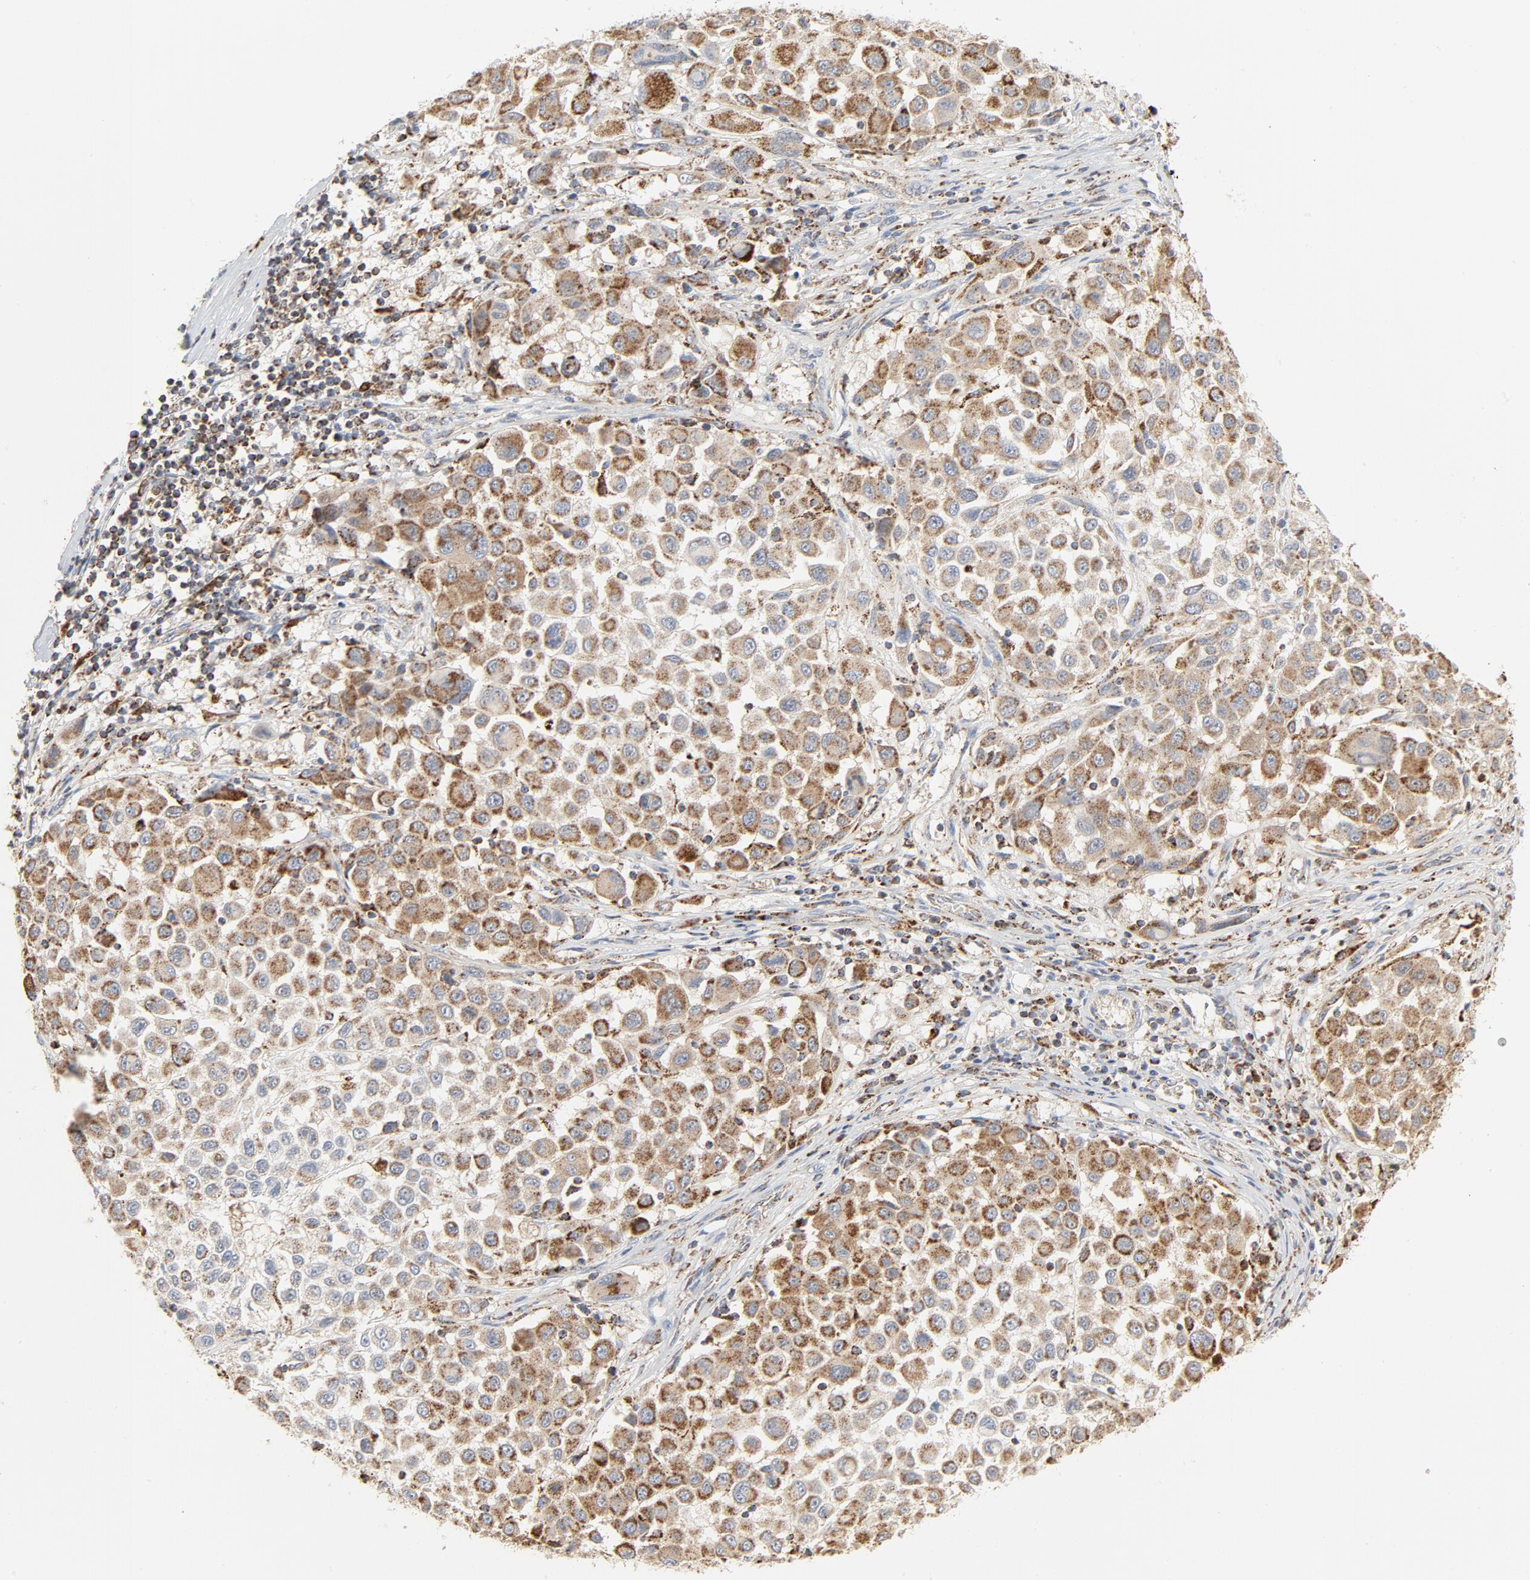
{"staining": {"intensity": "moderate", "quantity": ">75%", "location": "cytoplasmic/membranous"}, "tissue": "melanoma", "cell_type": "Tumor cells", "image_type": "cancer", "snomed": [{"axis": "morphology", "description": "Malignant melanoma, Metastatic site"}, {"axis": "topography", "description": "Lymph node"}], "caption": "Brown immunohistochemical staining in human melanoma exhibits moderate cytoplasmic/membranous staining in approximately >75% of tumor cells.", "gene": "SETD3", "patient": {"sex": "male", "age": 61}}